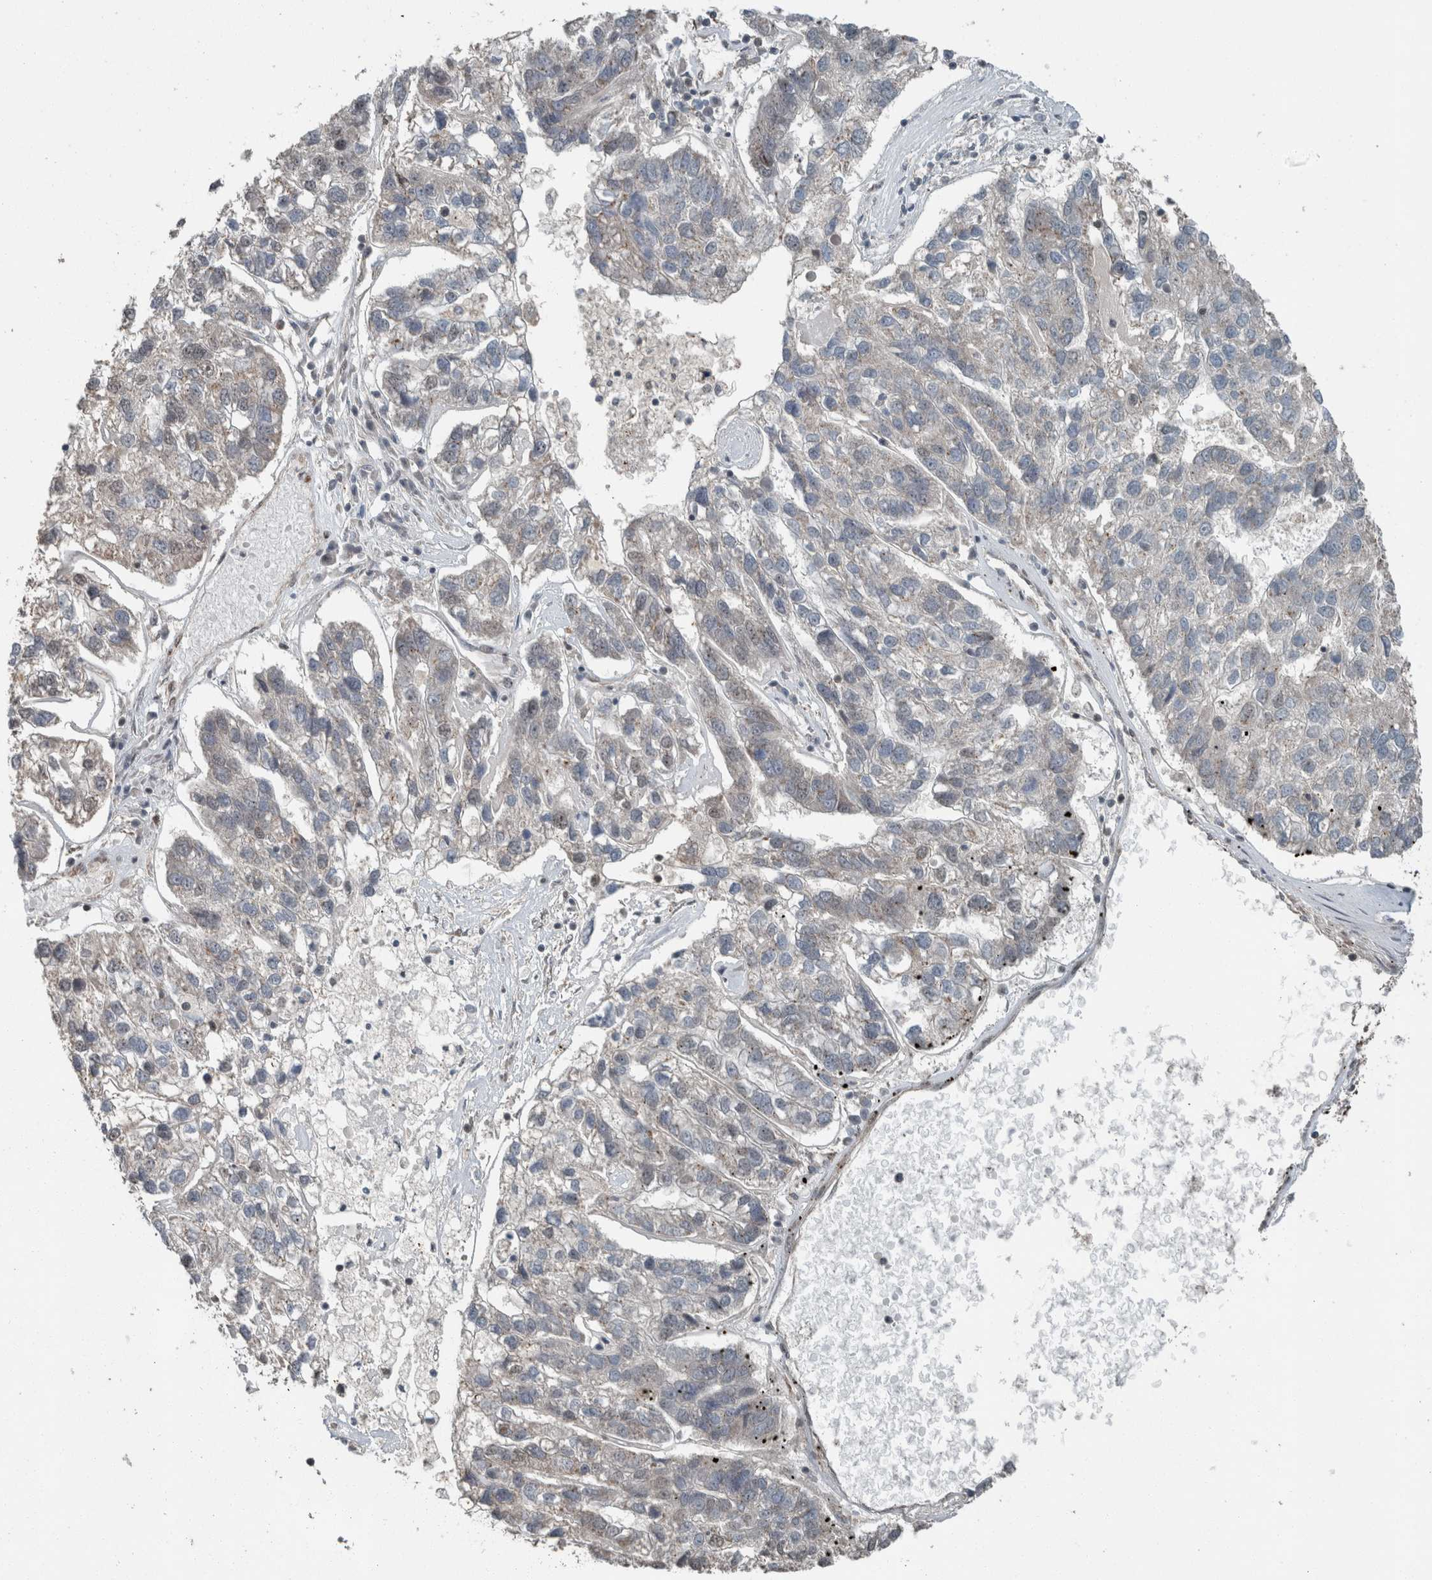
{"staining": {"intensity": "negative", "quantity": "none", "location": "none"}, "tissue": "pancreatic cancer", "cell_type": "Tumor cells", "image_type": "cancer", "snomed": [{"axis": "morphology", "description": "Adenocarcinoma, NOS"}, {"axis": "topography", "description": "Pancreas"}], "caption": "Immunohistochemistry (IHC) micrograph of neoplastic tissue: human pancreatic cancer (adenocarcinoma) stained with DAB shows no significant protein staining in tumor cells. (Immunohistochemistry, brightfield microscopy, high magnification).", "gene": "MYO1E", "patient": {"sex": "female", "age": 61}}